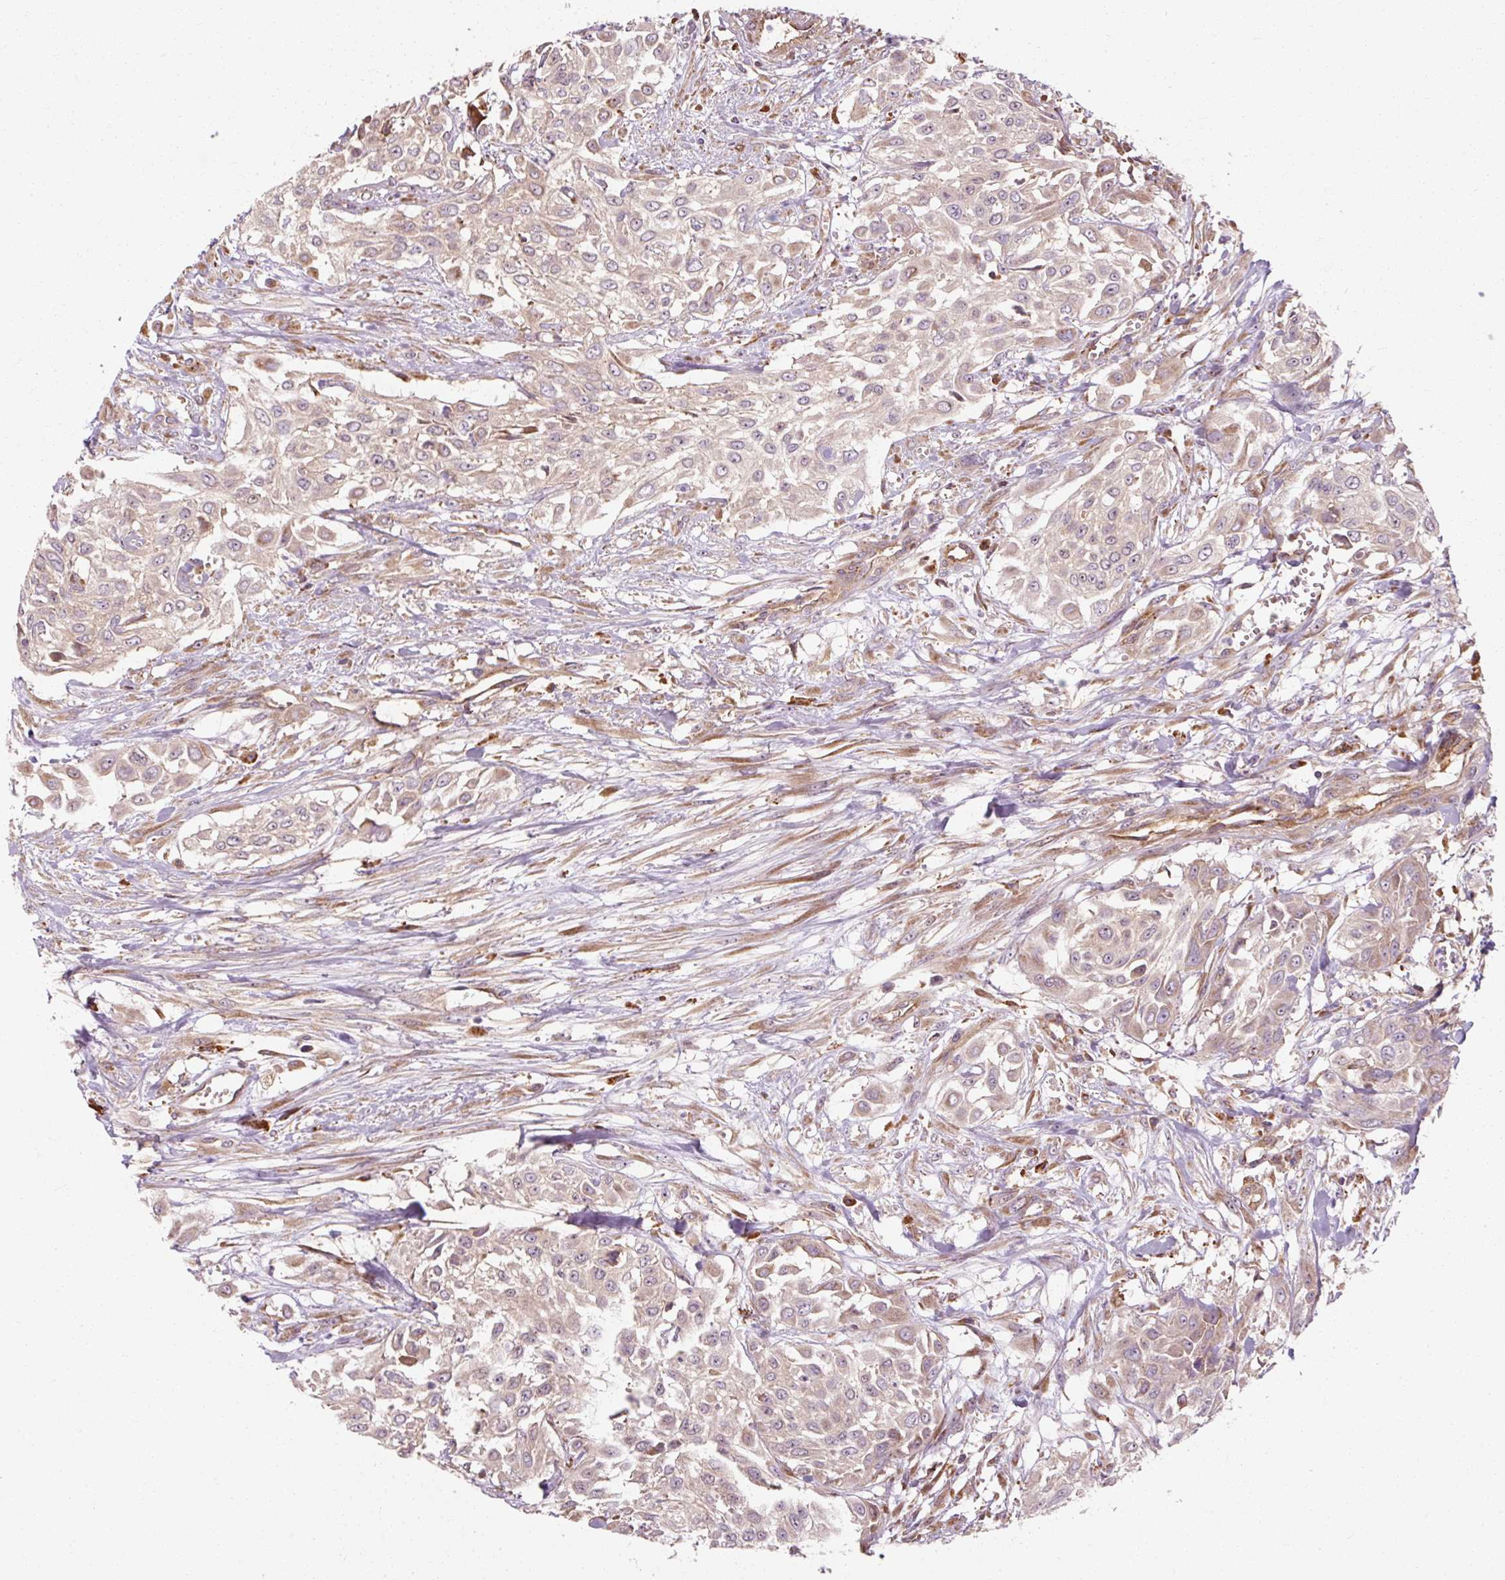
{"staining": {"intensity": "weak", "quantity": "<25%", "location": "cytoplasmic/membranous"}, "tissue": "urothelial cancer", "cell_type": "Tumor cells", "image_type": "cancer", "snomed": [{"axis": "morphology", "description": "Urothelial carcinoma, High grade"}, {"axis": "topography", "description": "Urinary bladder"}], "caption": "Protein analysis of urothelial carcinoma (high-grade) shows no significant positivity in tumor cells.", "gene": "TBC1D4", "patient": {"sex": "male", "age": 57}}